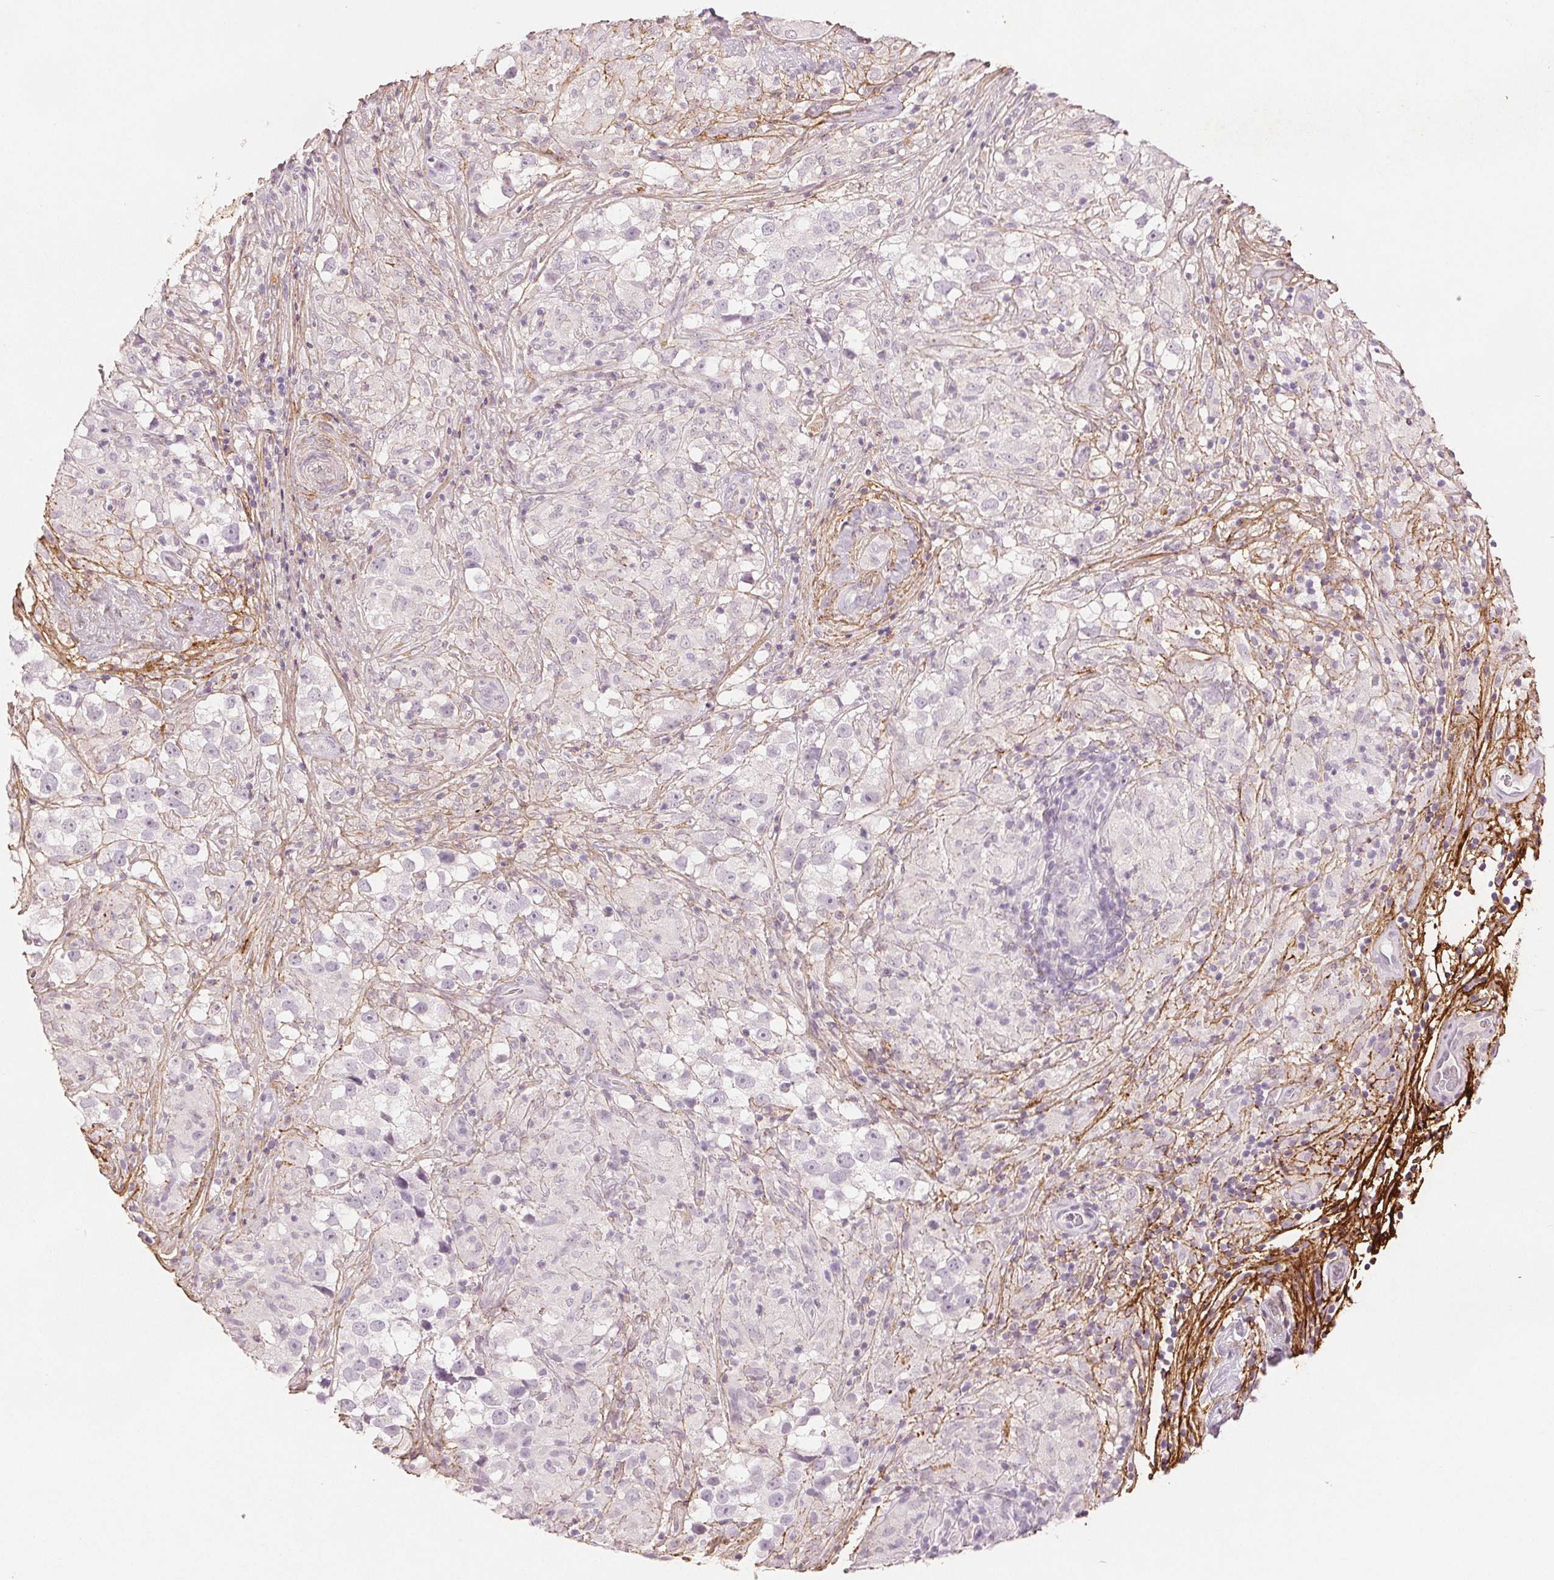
{"staining": {"intensity": "negative", "quantity": "none", "location": "none"}, "tissue": "testis cancer", "cell_type": "Tumor cells", "image_type": "cancer", "snomed": [{"axis": "morphology", "description": "Seminoma, NOS"}, {"axis": "topography", "description": "Testis"}], "caption": "Immunohistochemical staining of testis seminoma displays no significant positivity in tumor cells.", "gene": "FBN1", "patient": {"sex": "male", "age": 46}}